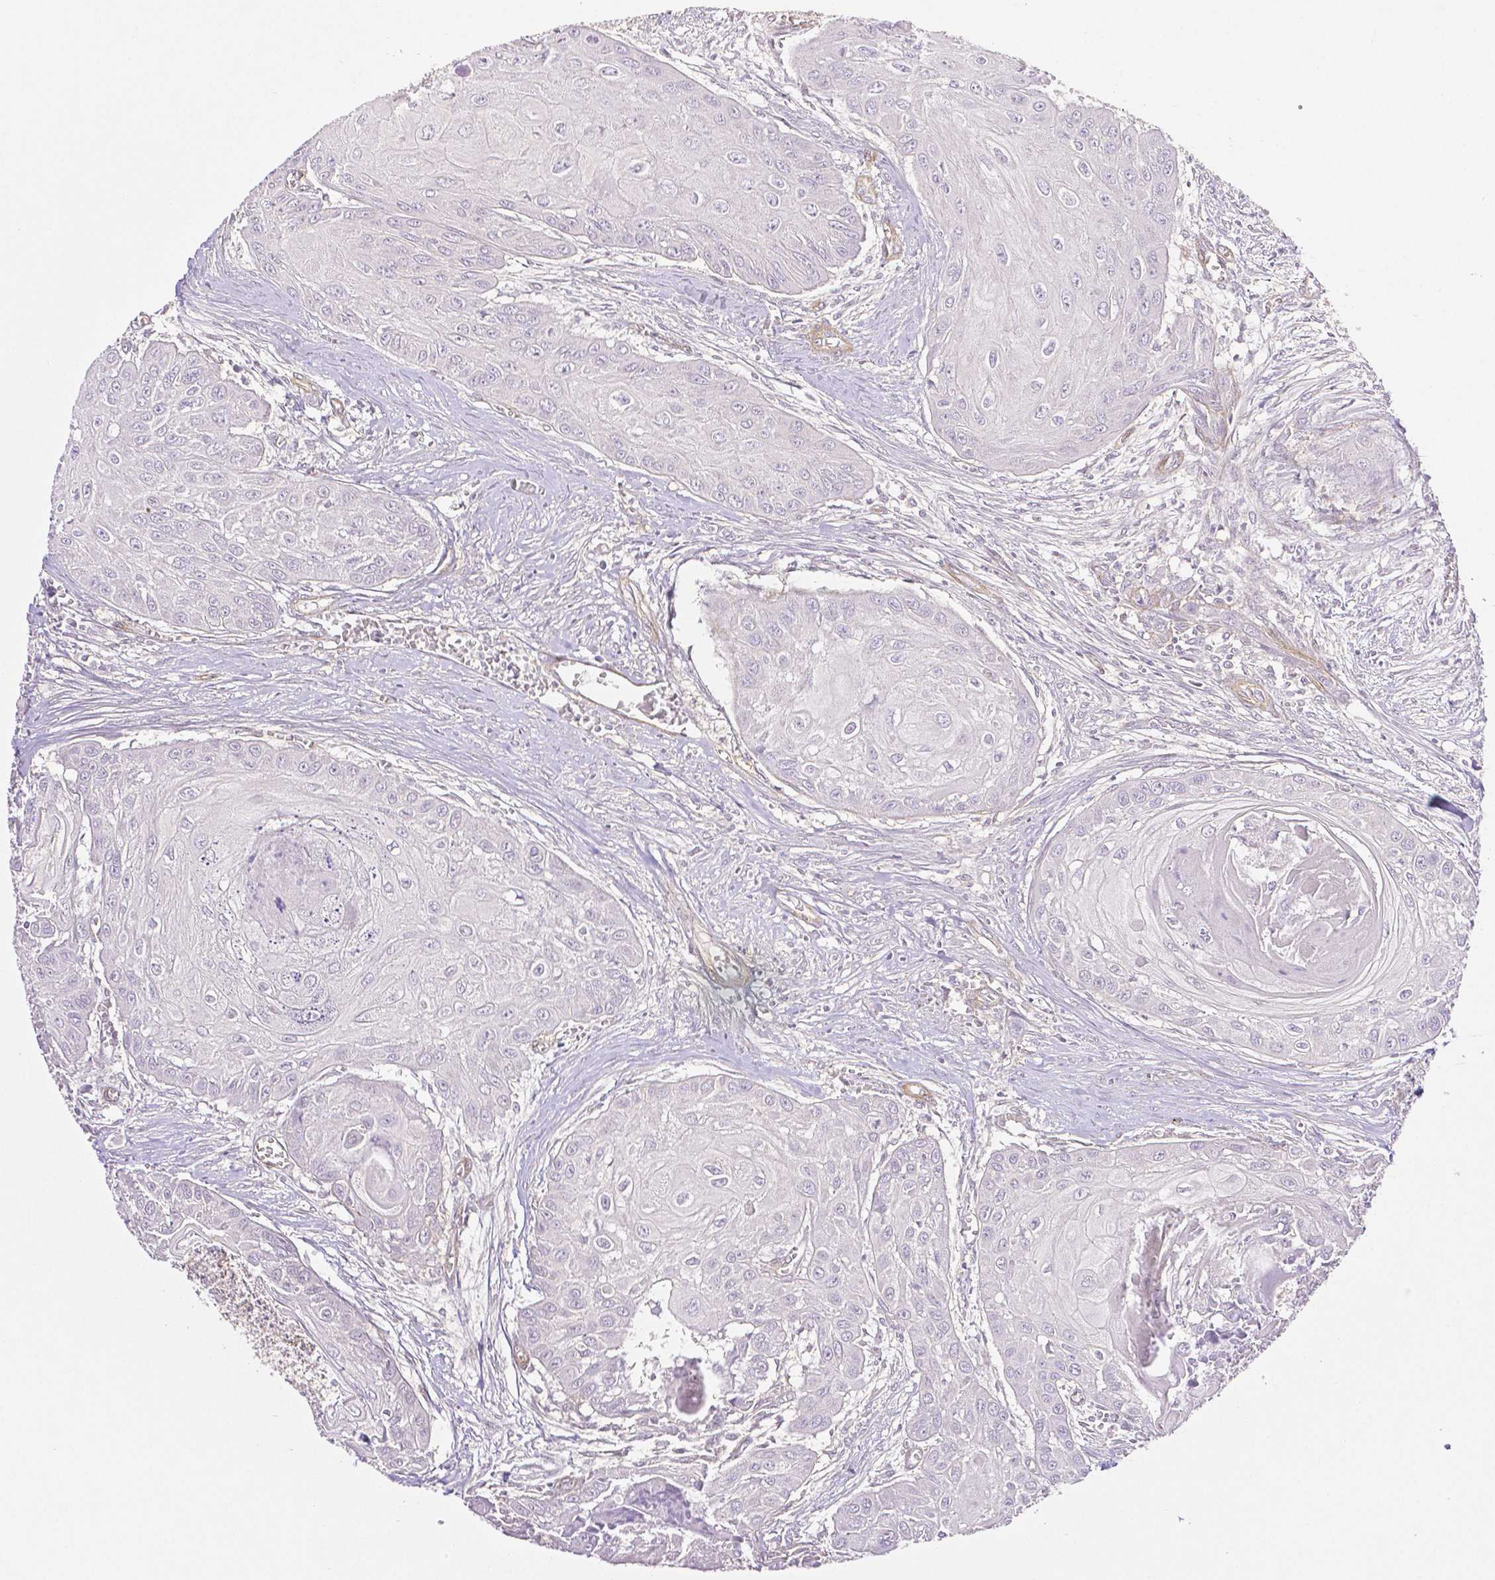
{"staining": {"intensity": "negative", "quantity": "none", "location": "none"}, "tissue": "head and neck cancer", "cell_type": "Tumor cells", "image_type": "cancer", "snomed": [{"axis": "morphology", "description": "Squamous cell carcinoma, NOS"}, {"axis": "topography", "description": "Oral tissue"}, {"axis": "topography", "description": "Head-Neck"}], "caption": "The histopathology image exhibits no significant staining in tumor cells of head and neck cancer. (Stains: DAB (3,3'-diaminobenzidine) immunohistochemistry with hematoxylin counter stain, Microscopy: brightfield microscopy at high magnification).", "gene": "THY1", "patient": {"sex": "male", "age": 71}}